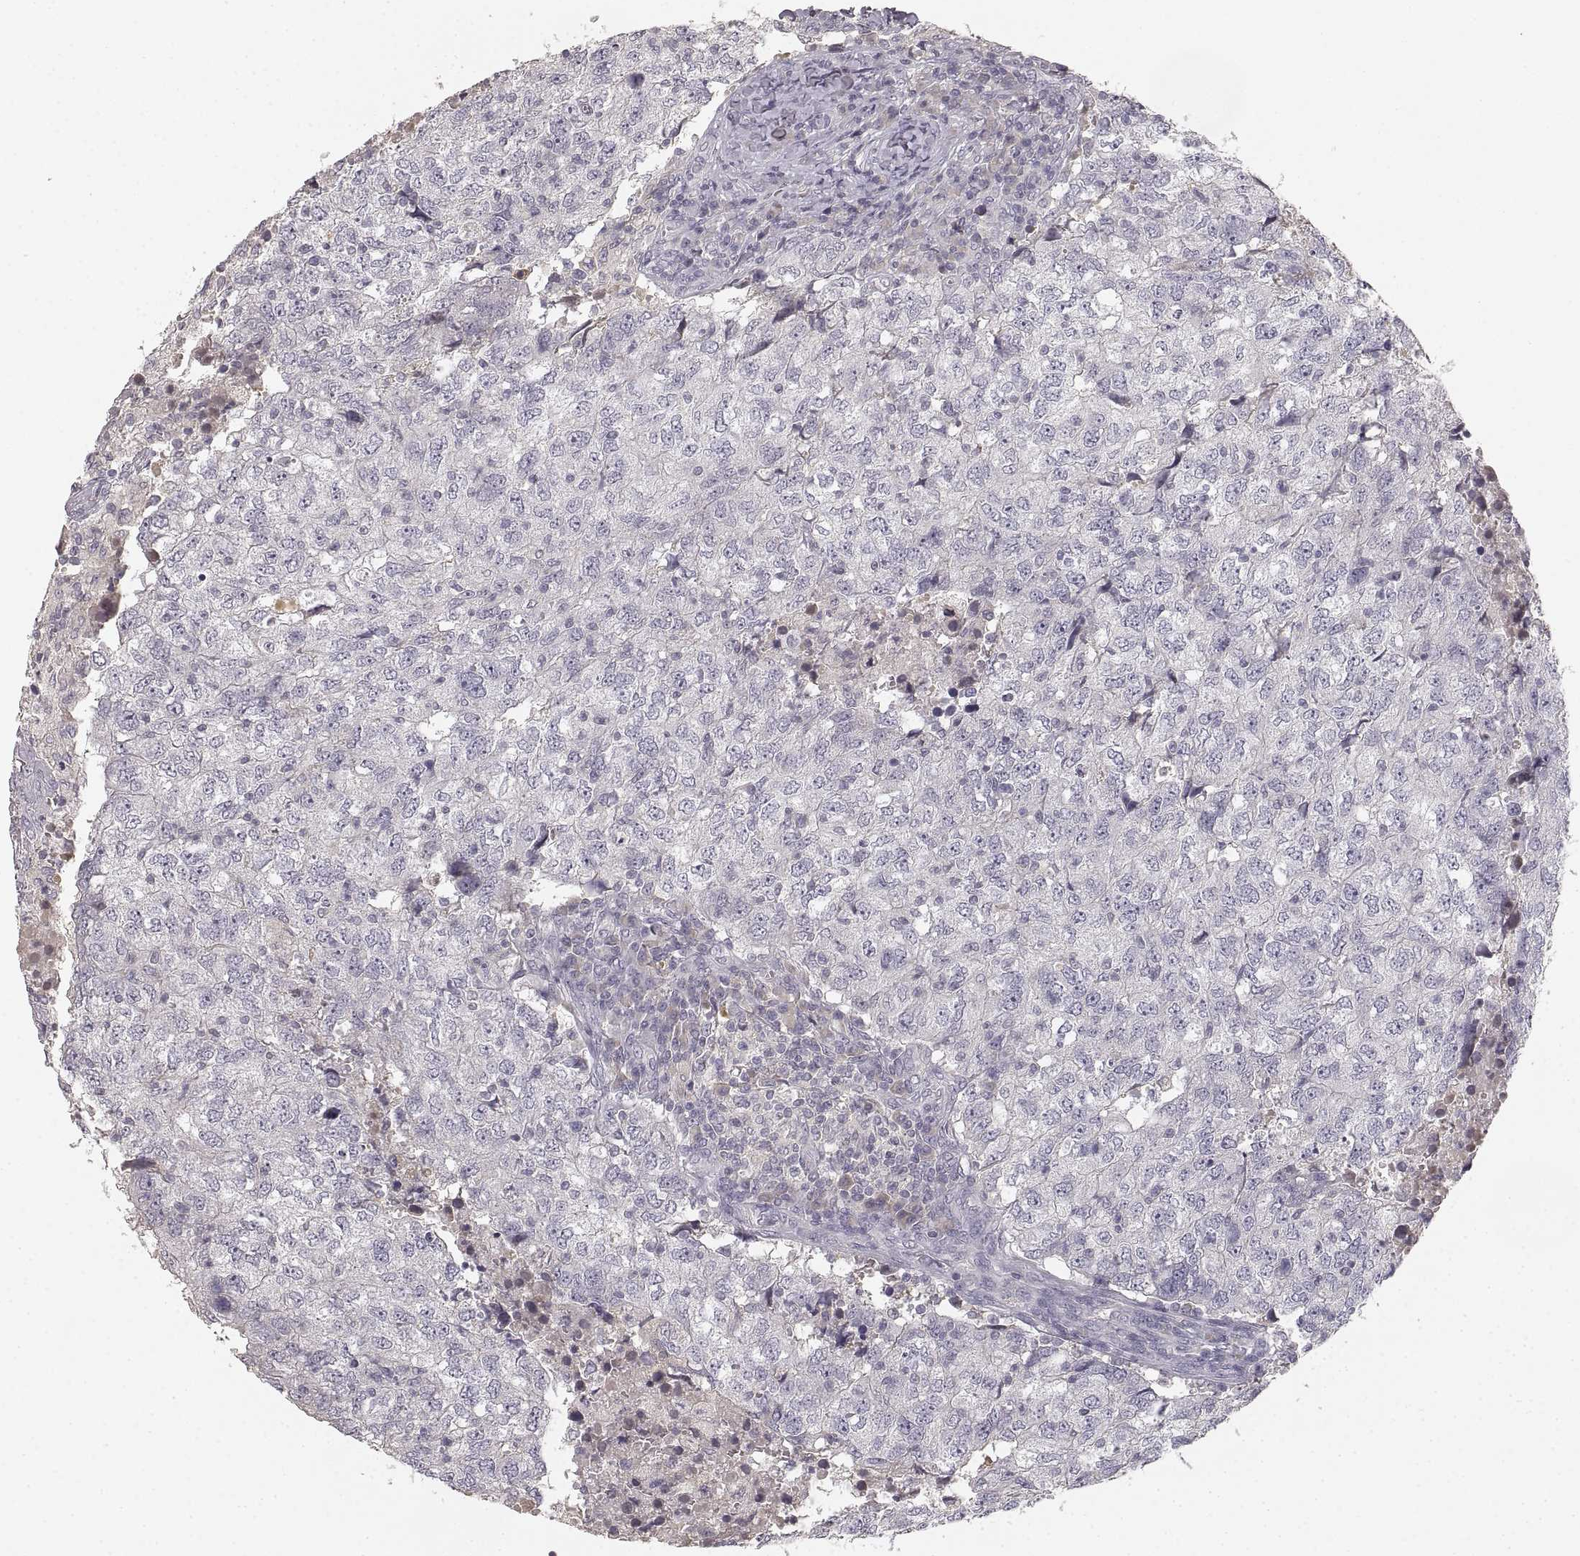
{"staining": {"intensity": "negative", "quantity": "none", "location": "none"}, "tissue": "breast cancer", "cell_type": "Tumor cells", "image_type": "cancer", "snomed": [{"axis": "morphology", "description": "Duct carcinoma"}, {"axis": "topography", "description": "Breast"}], "caption": "A histopathology image of breast cancer (infiltrating ductal carcinoma) stained for a protein demonstrates no brown staining in tumor cells. The staining was performed using DAB (3,3'-diaminobenzidine) to visualize the protein expression in brown, while the nuclei were stained in blue with hematoxylin (Magnification: 20x).", "gene": "RUNDC3A", "patient": {"sex": "female", "age": 30}}